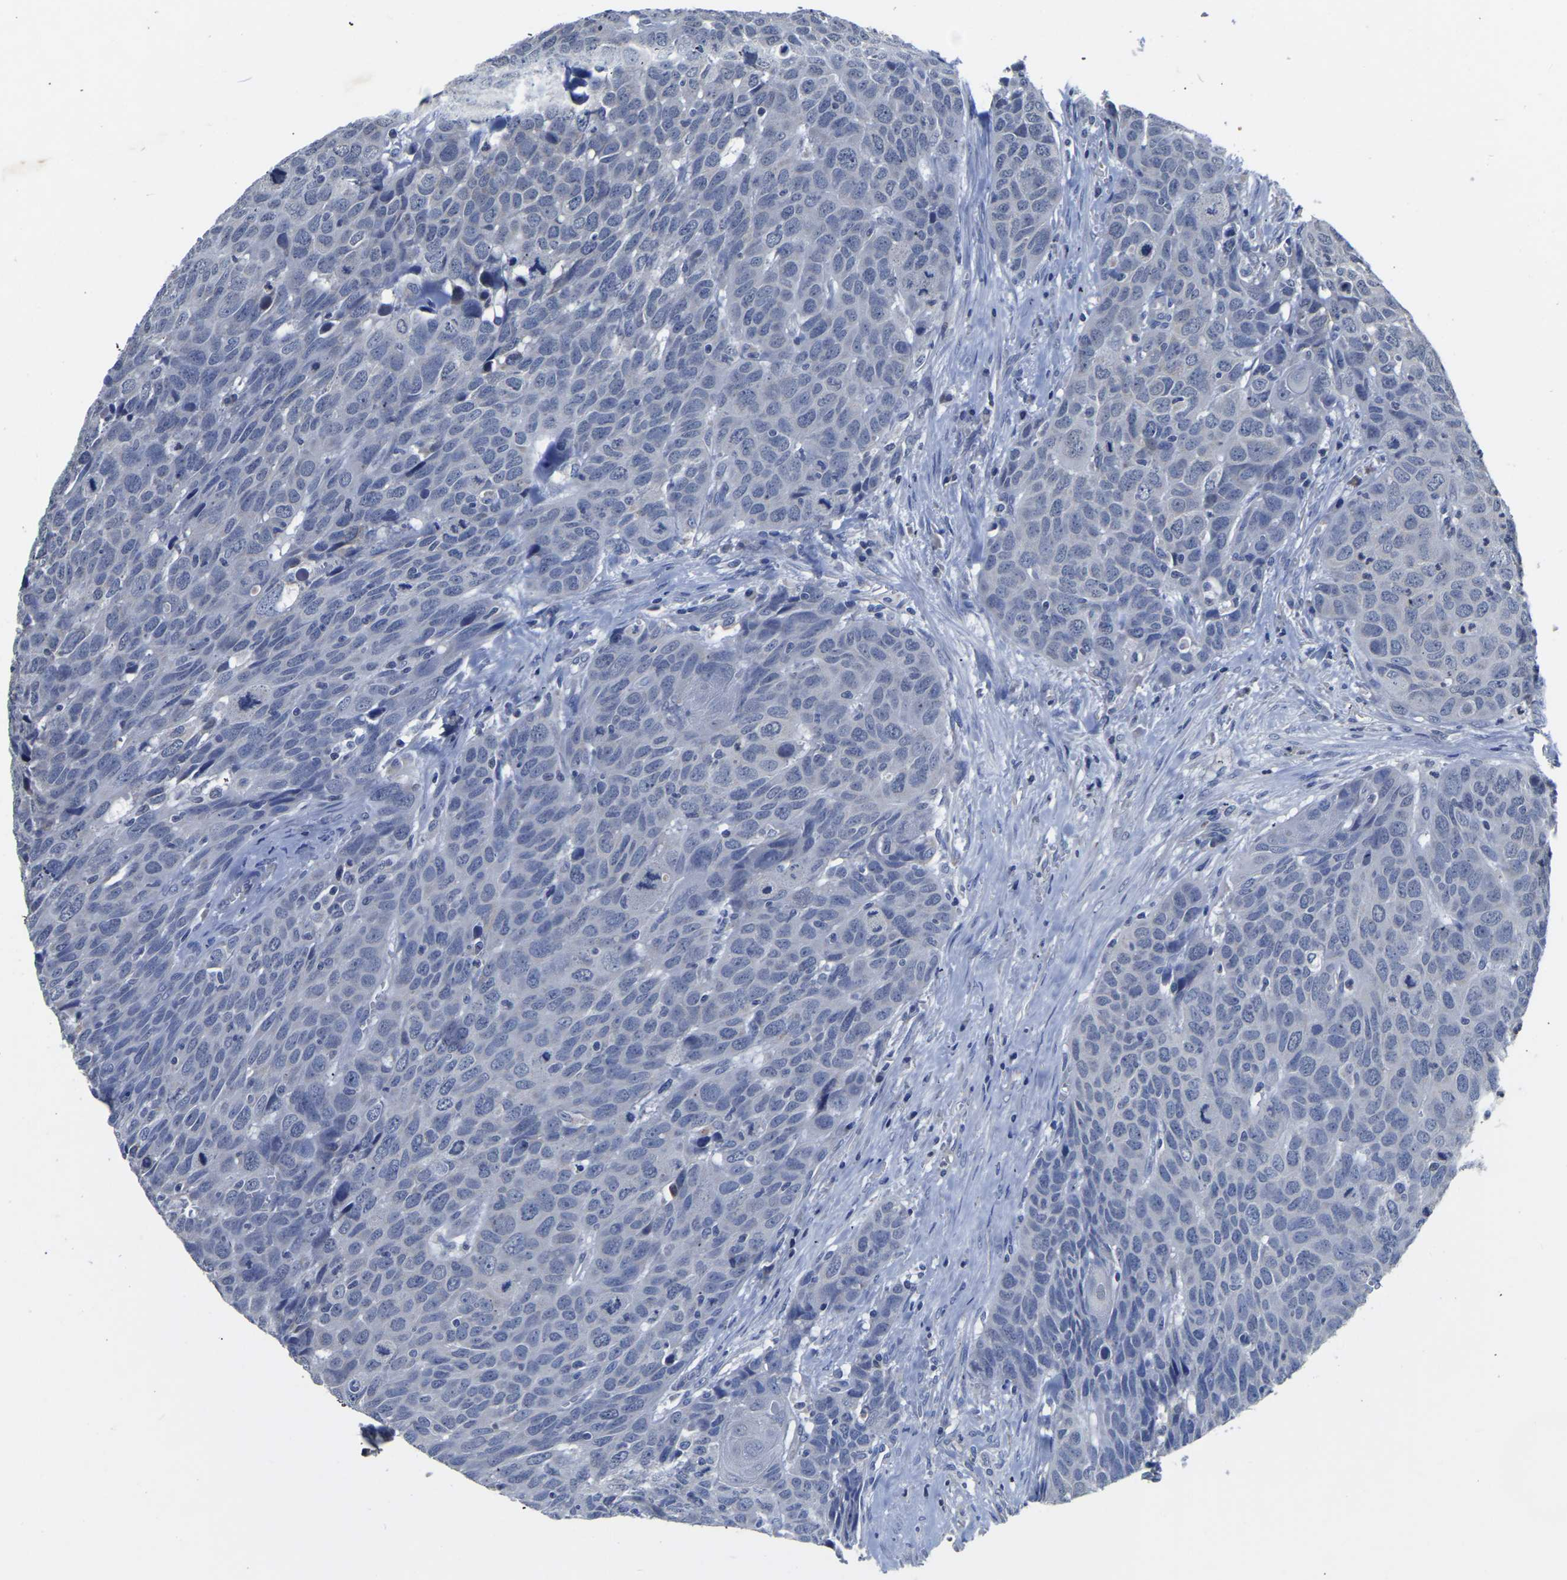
{"staining": {"intensity": "negative", "quantity": "none", "location": "none"}, "tissue": "head and neck cancer", "cell_type": "Tumor cells", "image_type": "cancer", "snomed": [{"axis": "morphology", "description": "Squamous cell carcinoma, NOS"}, {"axis": "topography", "description": "Head-Neck"}], "caption": "High power microscopy photomicrograph of an immunohistochemistry (IHC) histopathology image of head and neck squamous cell carcinoma, revealing no significant staining in tumor cells. Nuclei are stained in blue.", "gene": "FGD5", "patient": {"sex": "male", "age": 66}}